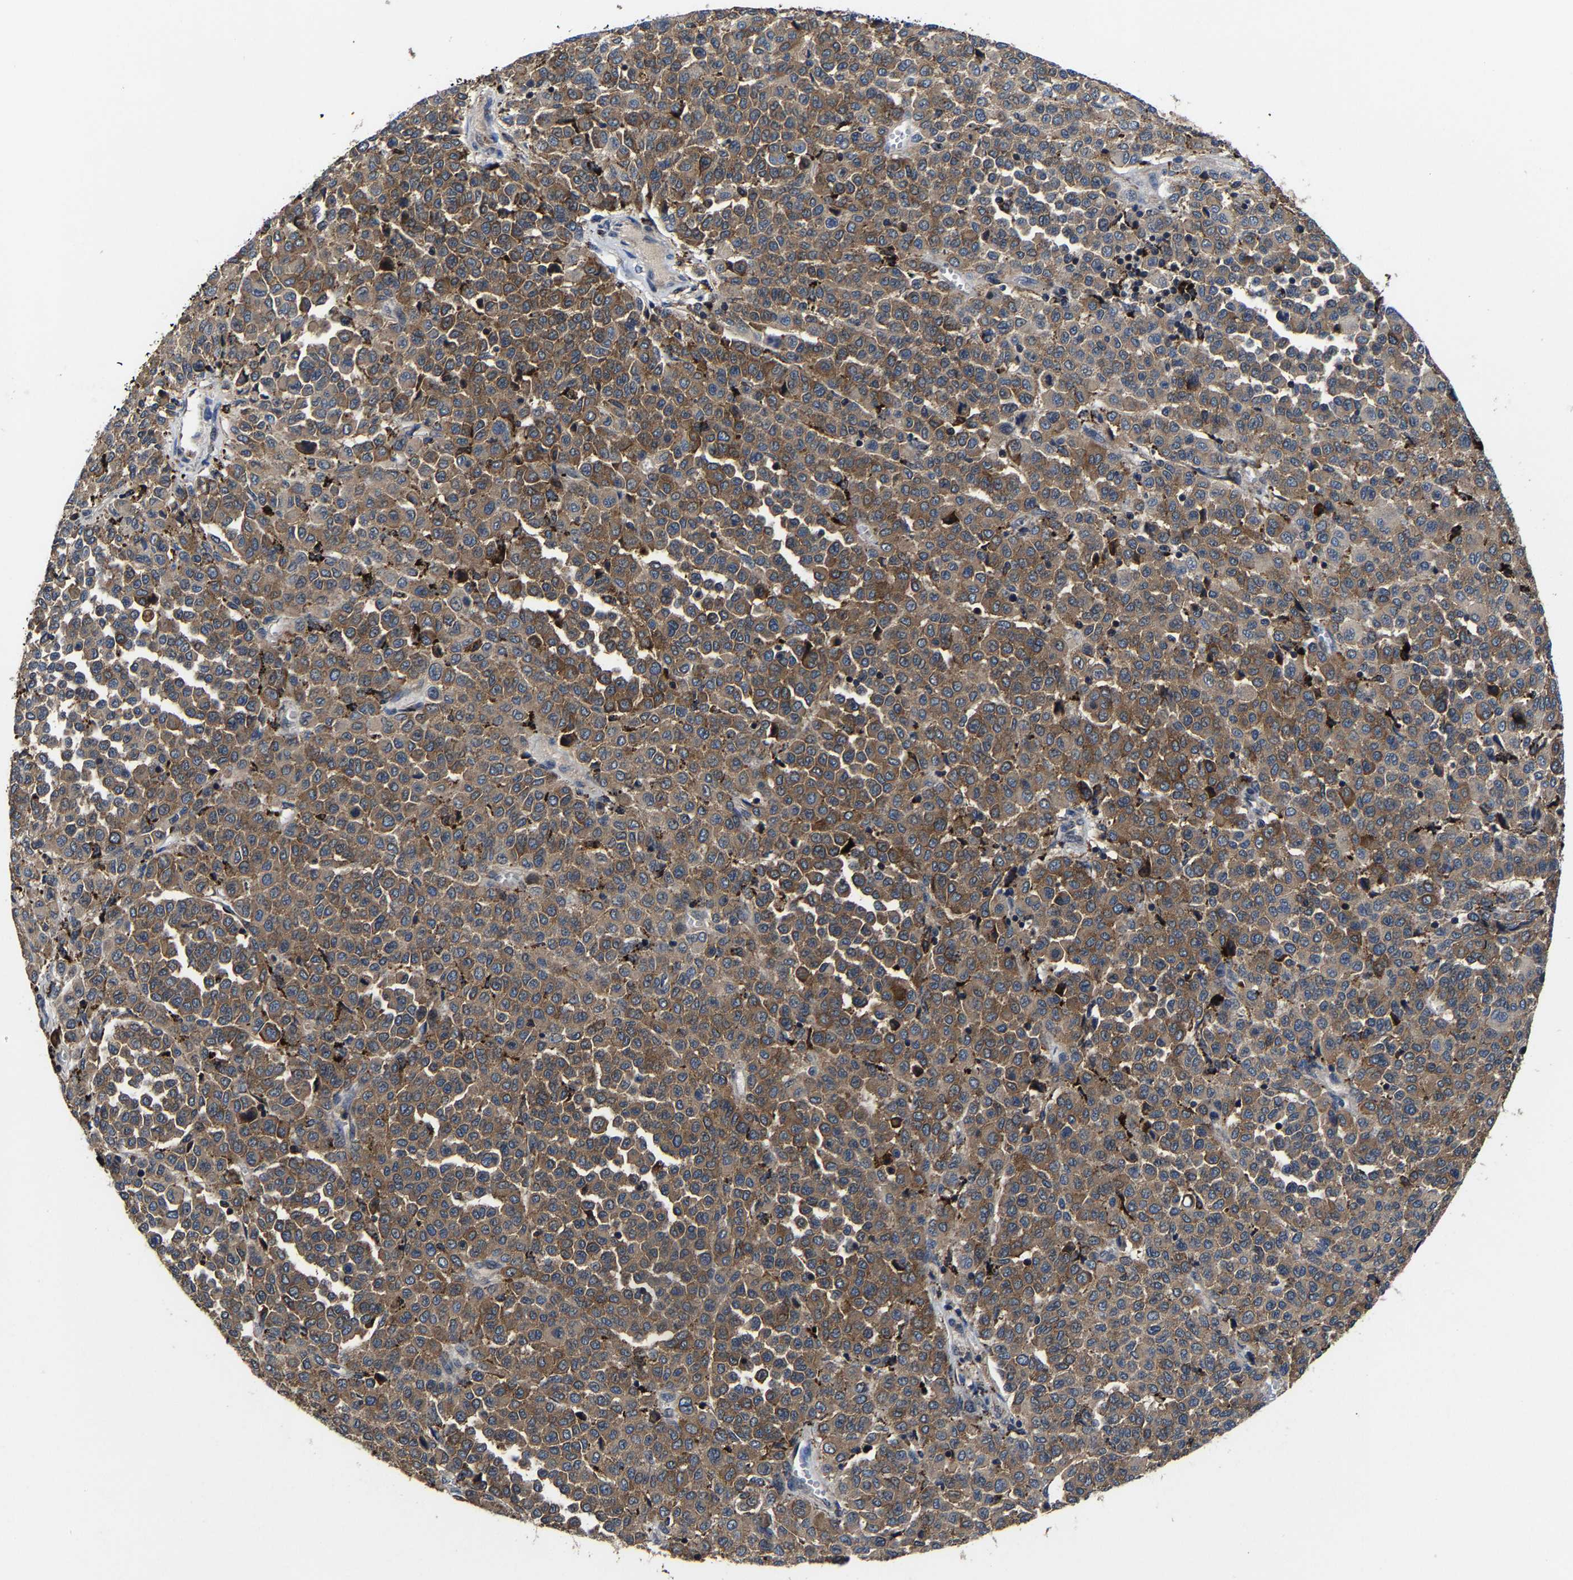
{"staining": {"intensity": "moderate", "quantity": ">75%", "location": "cytoplasmic/membranous"}, "tissue": "melanoma", "cell_type": "Tumor cells", "image_type": "cancer", "snomed": [{"axis": "morphology", "description": "Malignant melanoma, Metastatic site"}, {"axis": "topography", "description": "Pancreas"}], "caption": "A brown stain shows moderate cytoplasmic/membranous staining of a protein in melanoma tumor cells.", "gene": "ZCCHC7", "patient": {"sex": "female", "age": 30}}